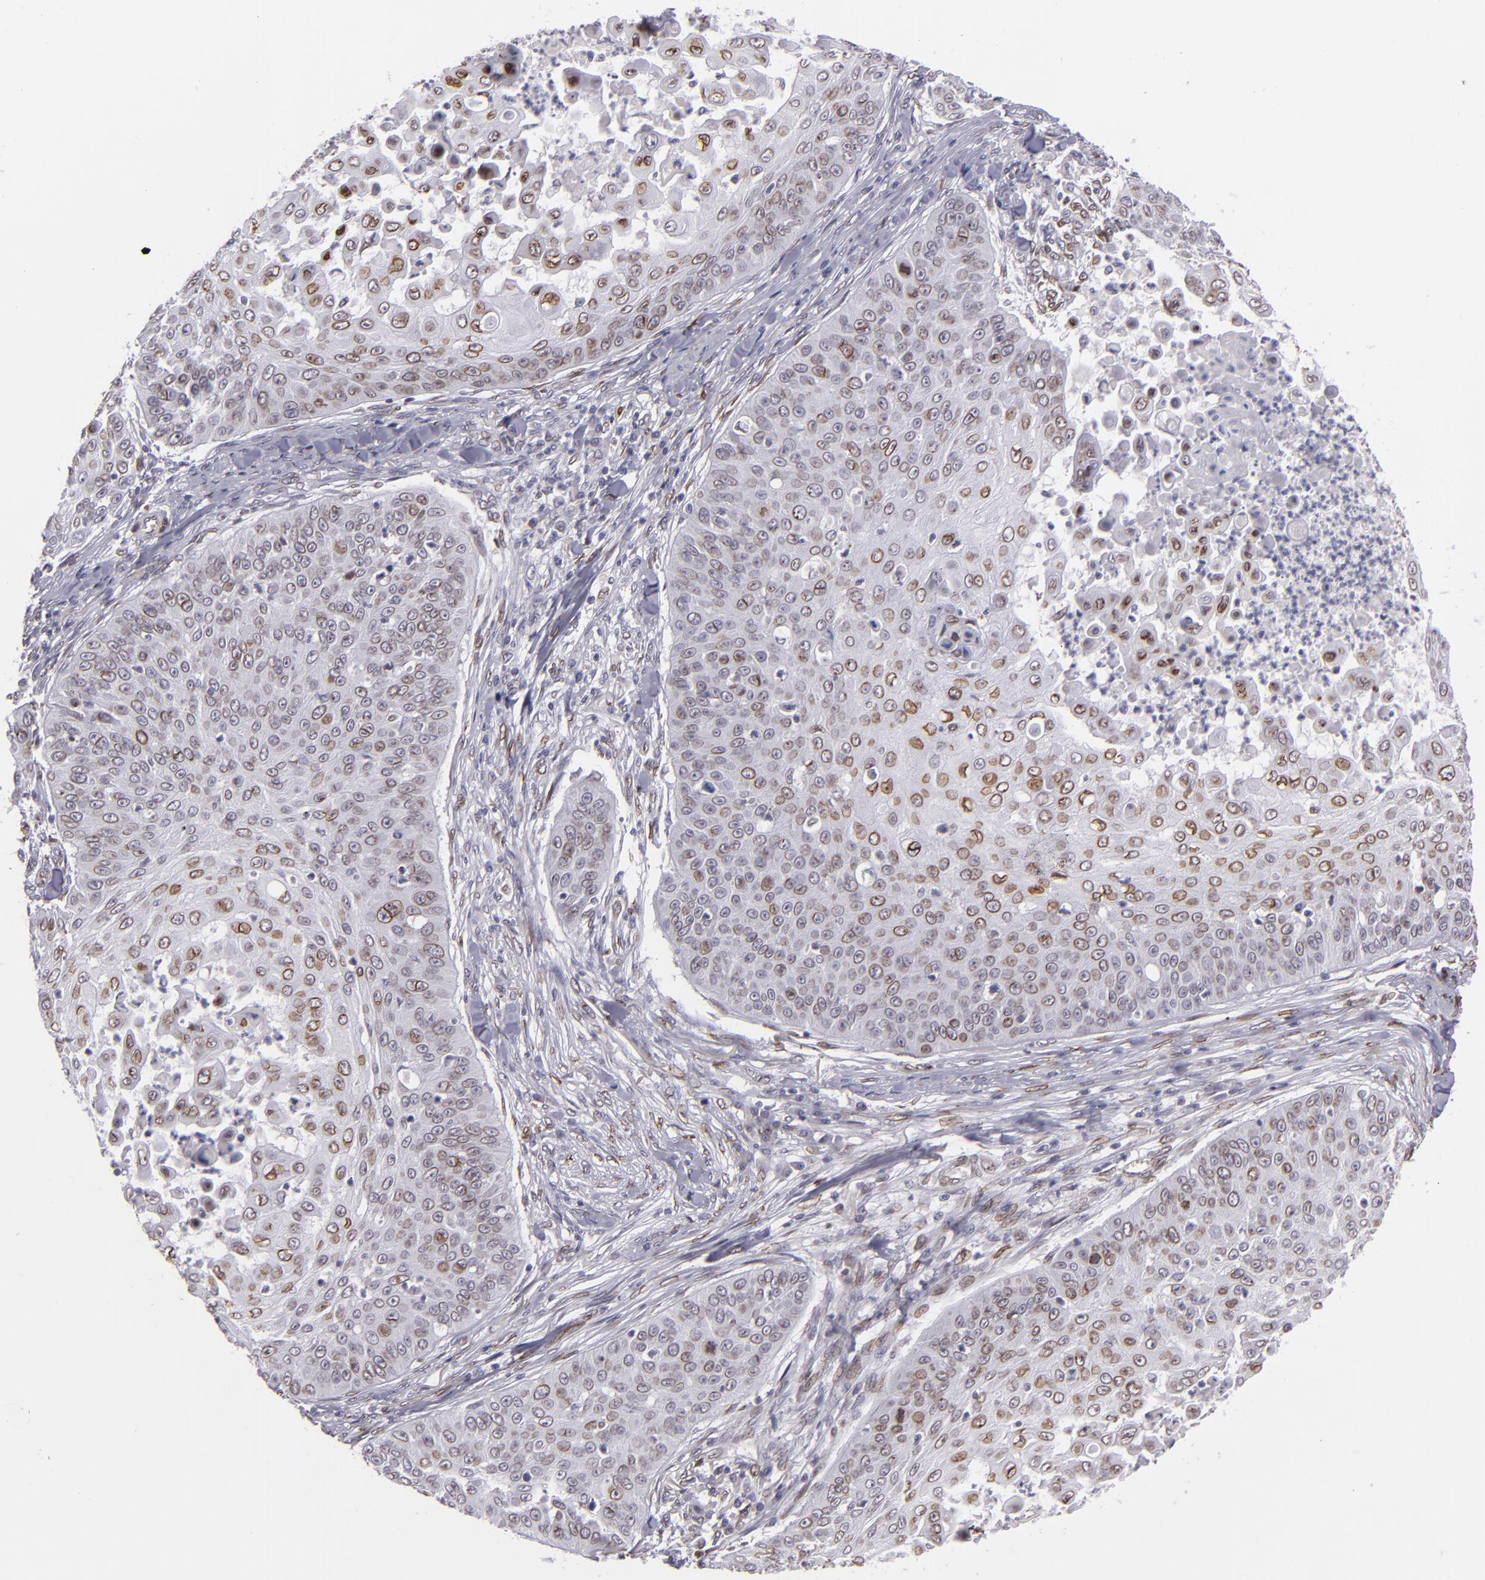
{"staining": {"intensity": "moderate", "quantity": ">75%", "location": "nuclear"}, "tissue": "skin cancer", "cell_type": "Tumor cells", "image_type": "cancer", "snomed": [{"axis": "morphology", "description": "Squamous cell carcinoma, NOS"}, {"axis": "topography", "description": "Skin"}], "caption": "Immunohistochemistry of skin squamous cell carcinoma exhibits medium levels of moderate nuclear staining in approximately >75% of tumor cells. (brown staining indicates protein expression, while blue staining denotes nuclei).", "gene": "EMD", "patient": {"sex": "male", "age": 82}}